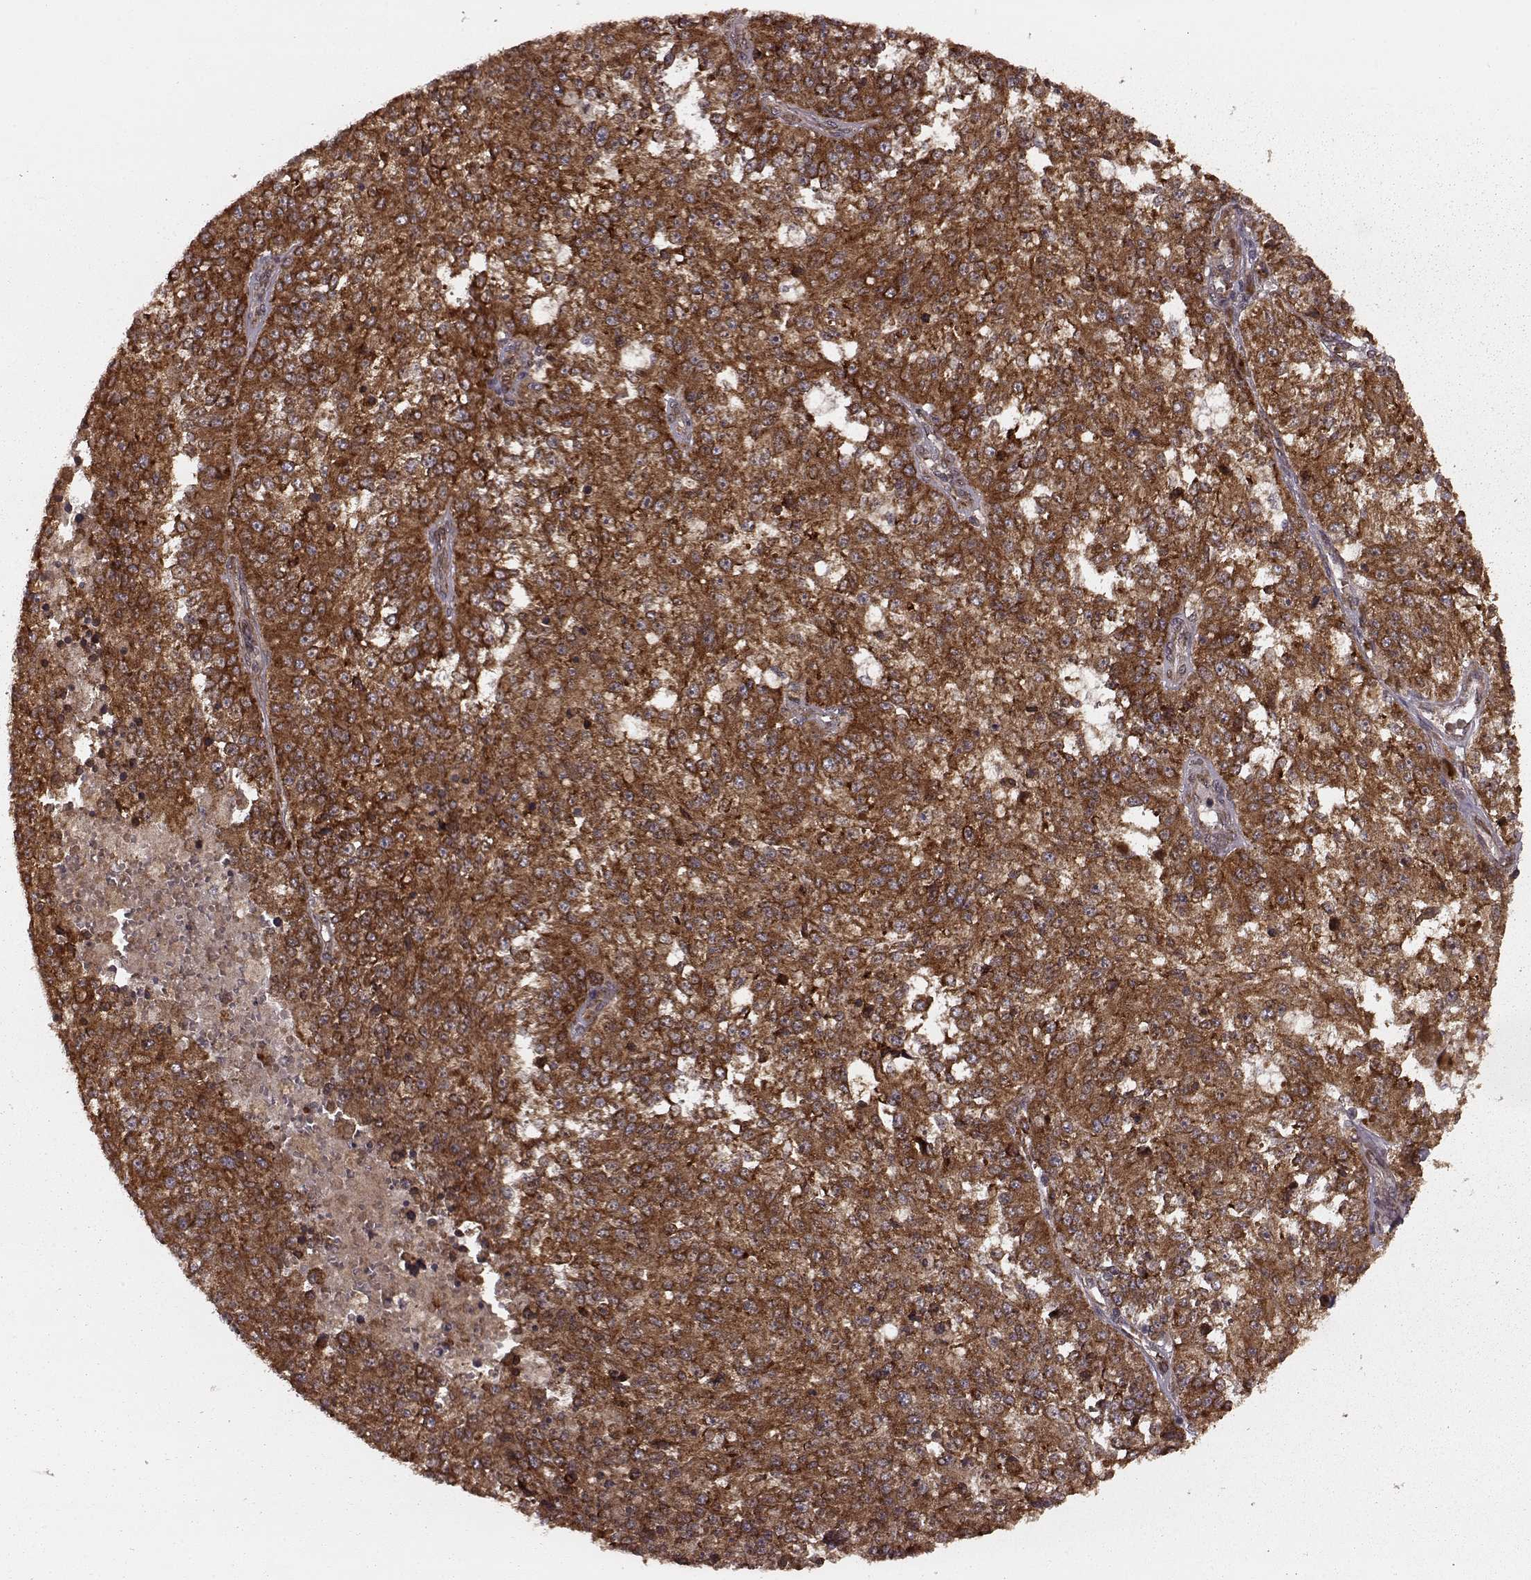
{"staining": {"intensity": "strong", "quantity": ">75%", "location": "cytoplasmic/membranous"}, "tissue": "melanoma", "cell_type": "Tumor cells", "image_type": "cancer", "snomed": [{"axis": "morphology", "description": "Malignant melanoma, Metastatic site"}, {"axis": "topography", "description": "Lymph node"}], "caption": "Immunohistochemistry (IHC) micrograph of neoplastic tissue: melanoma stained using IHC reveals high levels of strong protein expression localized specifically in the cytoplasmic/membranous of tumor cells, appearing as a cytoplasmic/membranous brown color.", "gene": "AGPAT1", "patient": {"sex": "female", "age": 64}}